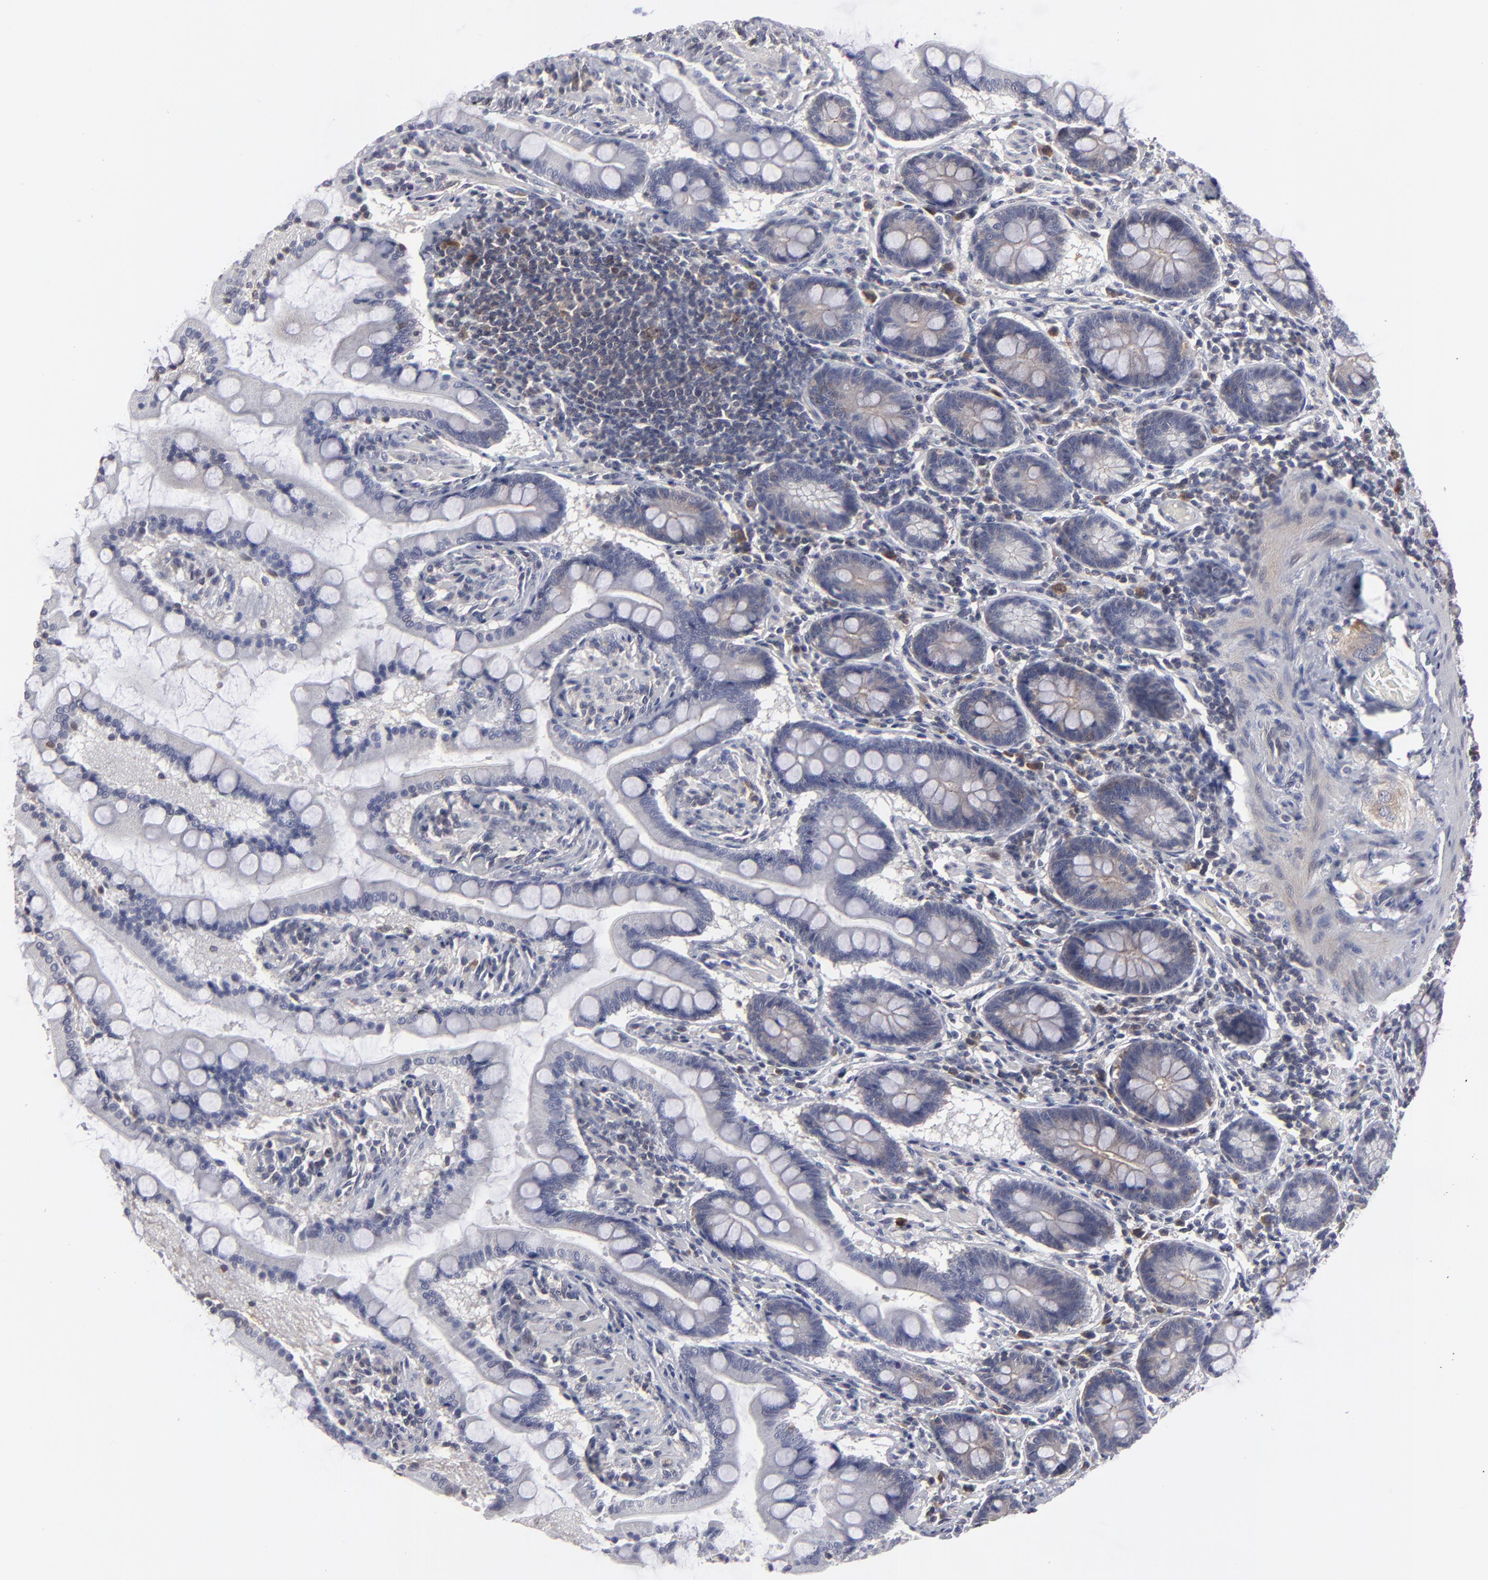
{"staining": {"intensity": "weak", "quantity": "25%-75%", "location": "cytoplasmic/membranous"}, "tissue": "small intestine", "cell_type": "Glandular cells", "image_type": "normal", "snomed": [{"axis": "morphology", "description": "Normal tissue, NOS"}, {"axis": "topography", "description": "Small intestine"}], "caption": "An immunohistochemistry (IHC) image of normal tissue is shown. Protein staining in brown highlights weak cytoplasmic/membranous positivity in small intestine within glandular cells.", "gene": "CEP97", "patient": {"sex": "male", "age": 41}}